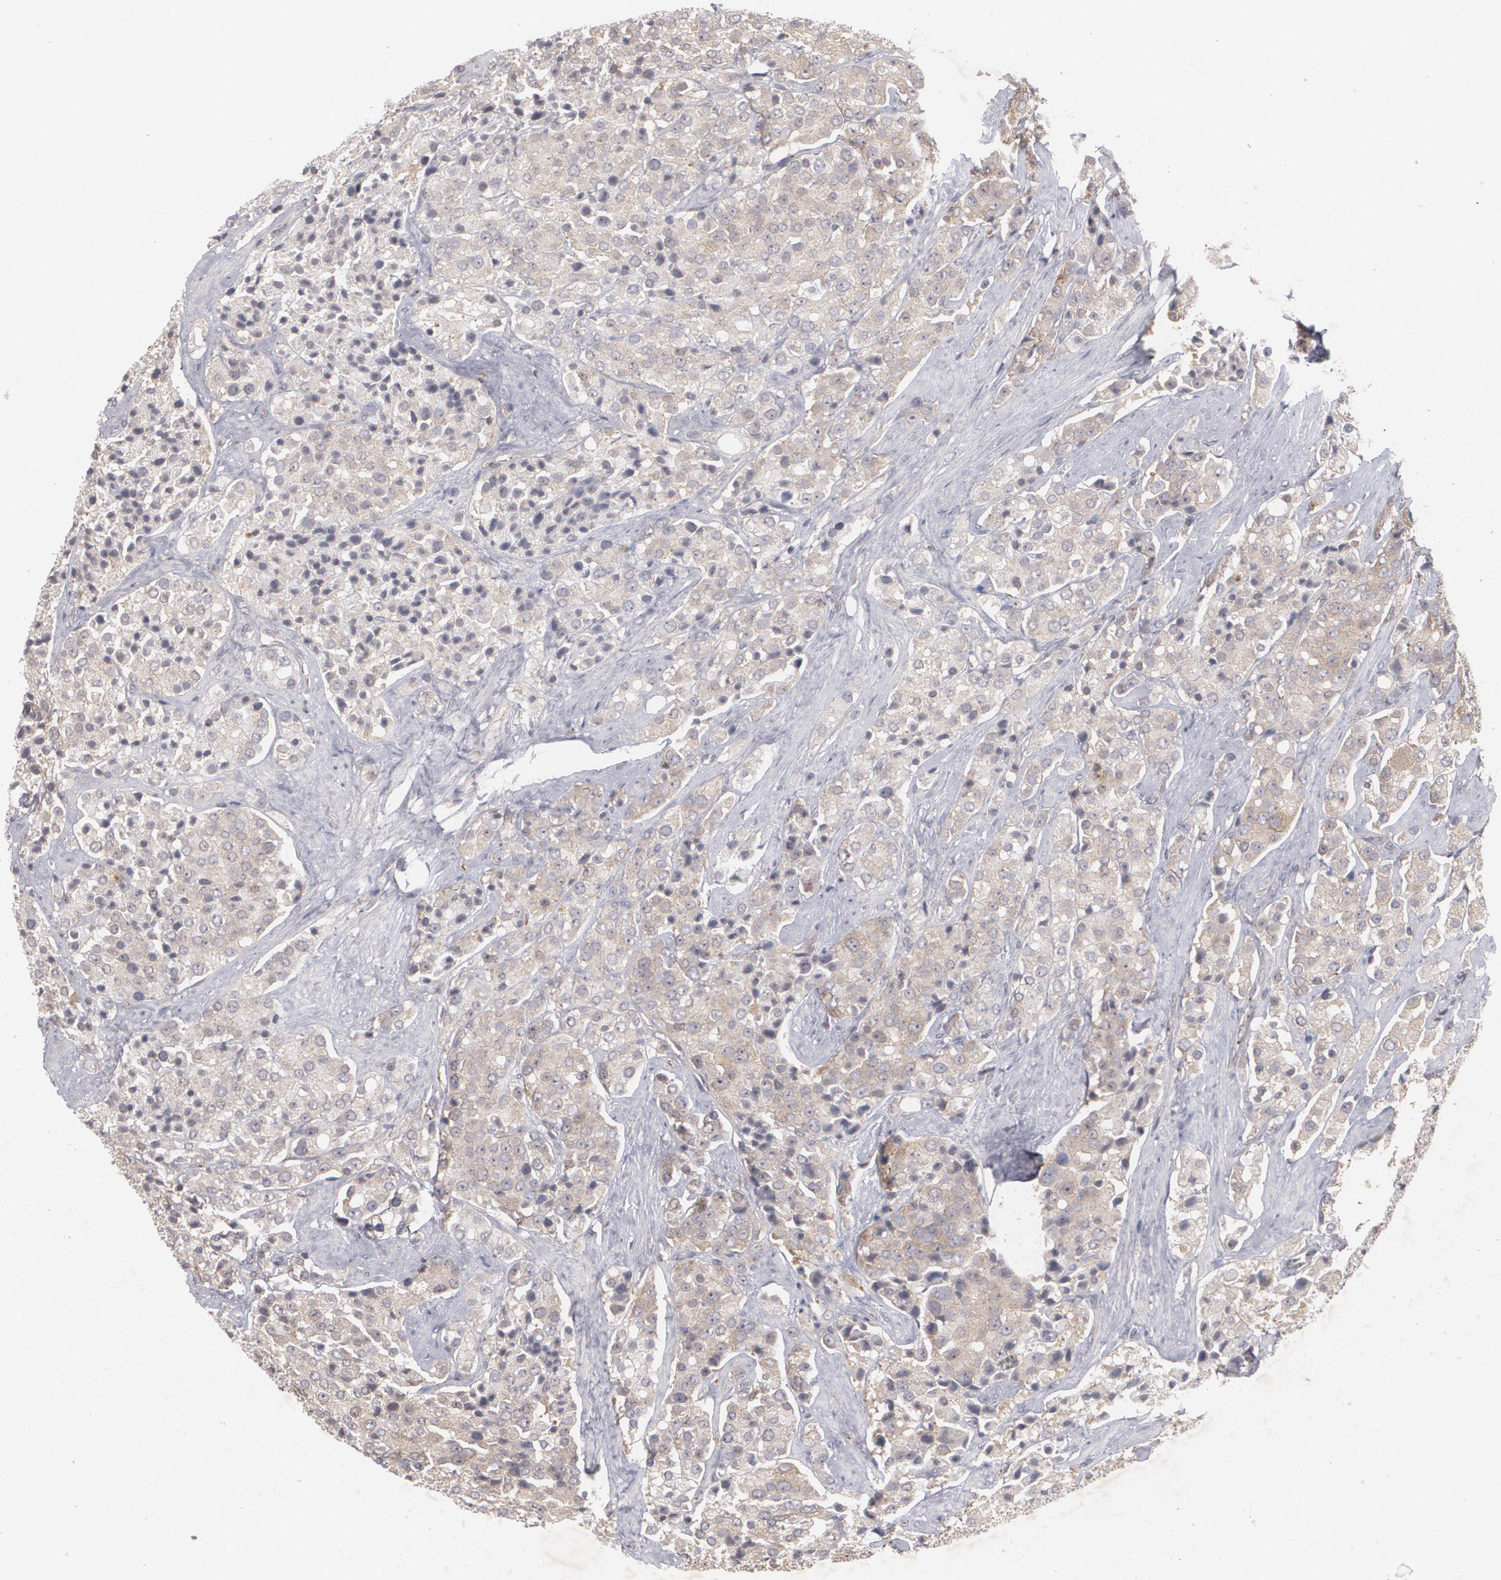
{"staining": {"intensity": "weak", "quantity": ">75%", "location": "cytoplasmic/membranous"}, "tissue": "prostate cancer", "cell_type": "Tumor cells", "image_type": "cancer", "snomed": [{"axis": "morphology", "description": "Adenocarcinoma, Medium grade"}, {"axis": "topography", "description": "Prostate"}], "caption": "Human prostate cancer stained for a protein (brown) shows weak cytoplasmic/membranous positive expression in approximately >75% of tumor cells.", "gene": "HTT", "patient": {"sex": "male", "age": 70}}